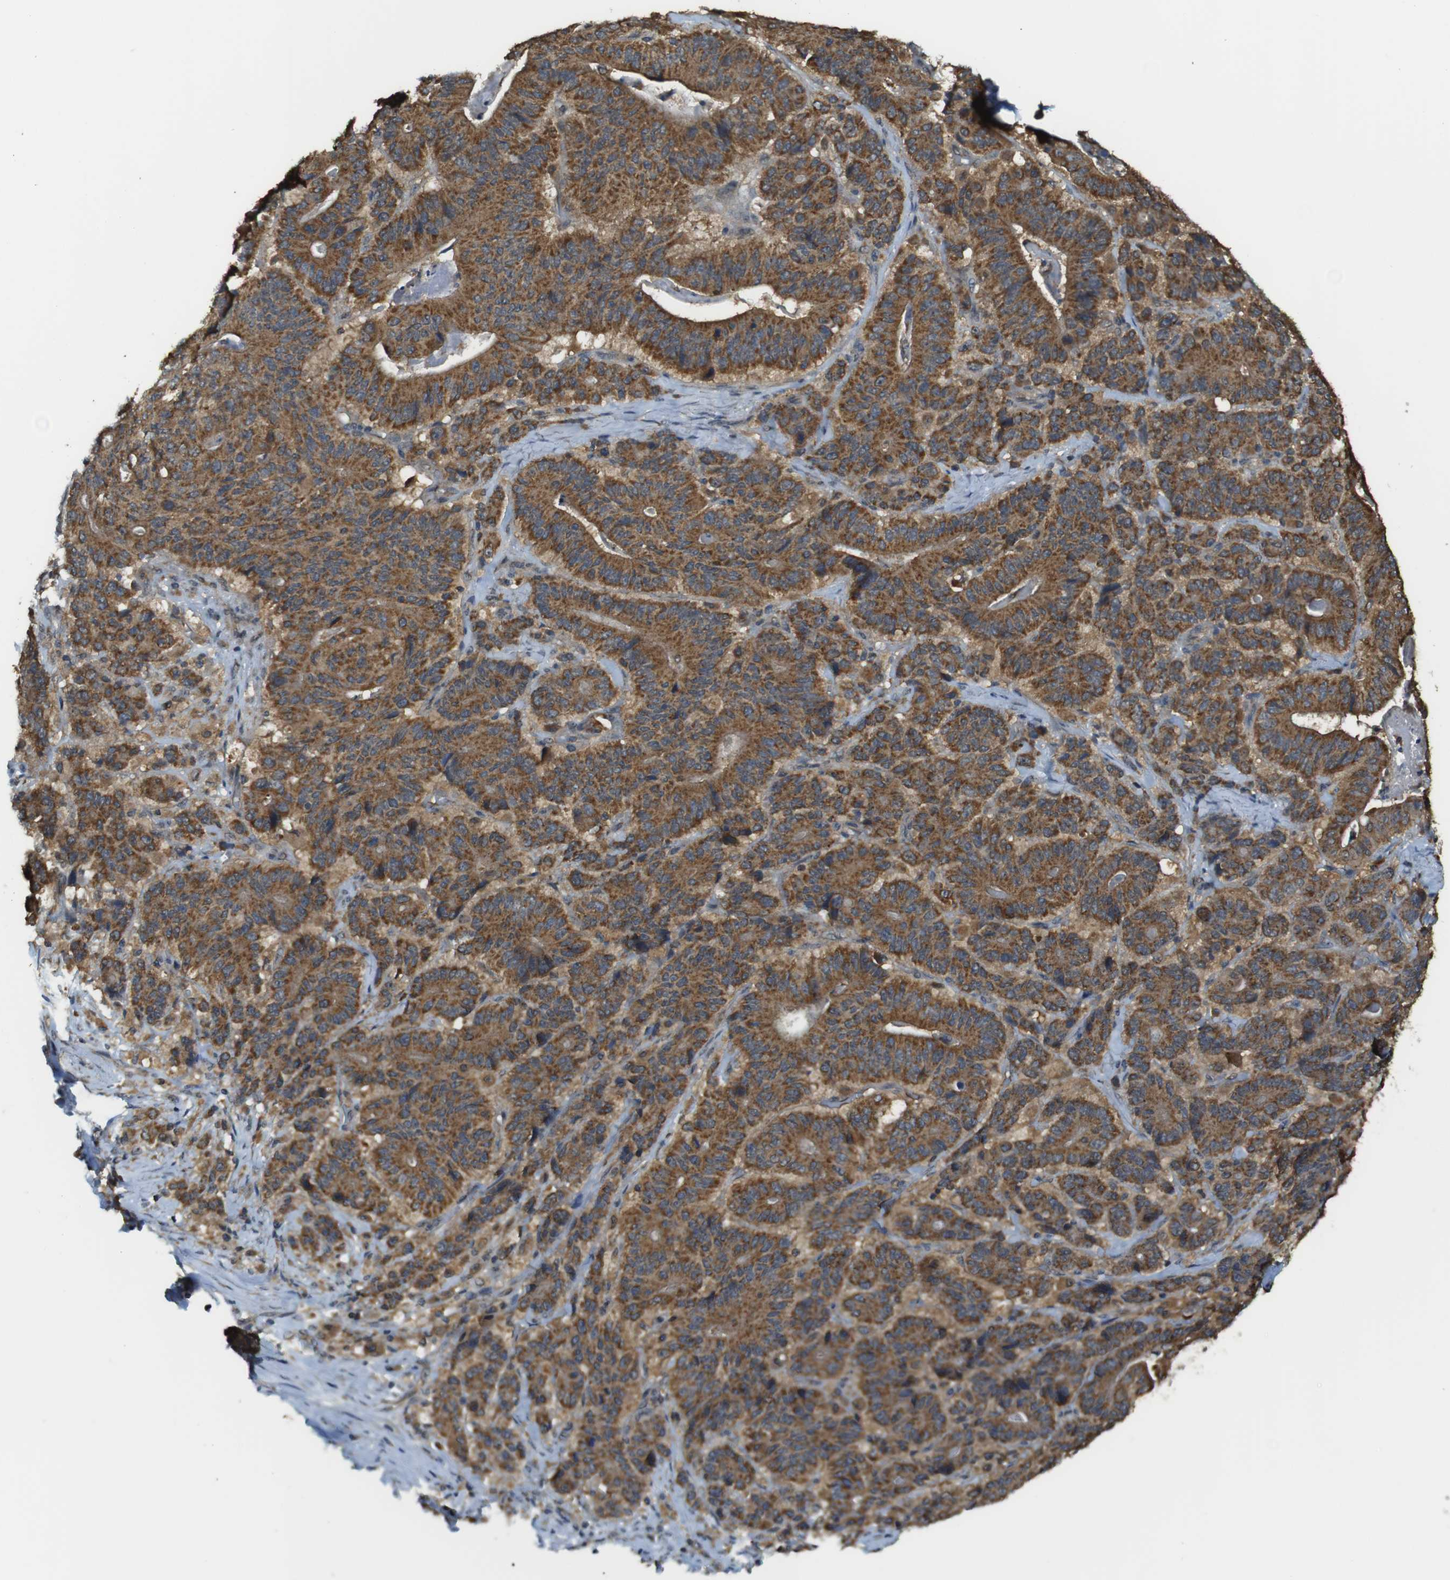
{"staining": {"intensity": "strong", "quantity": ">75%", "location": "cytoplasmic/membranous"}, "tissue": "stomach cancer", "cell_type": "Tumor cells", "image_type": "cancer", "snomed": [{"axis": "morphology", "description": "Adenocarcinoma, NOS"}, {"axis": "topography", "description": "Stomach"}], "caption": "Stomach adenocarcinoma stained with immunohistochemistry (IHC) demonstrates strong cytoplasmic/membranous positivity in about >75% of tumor cells. Using DAB (3,3'-diaminobenzidine) (brown) and hematoxylin (blue) stains, captured at high magnification using brightfield microscopy.", "gene": "BRI3BP", "patient": {"sex": "female", "age": 73}}